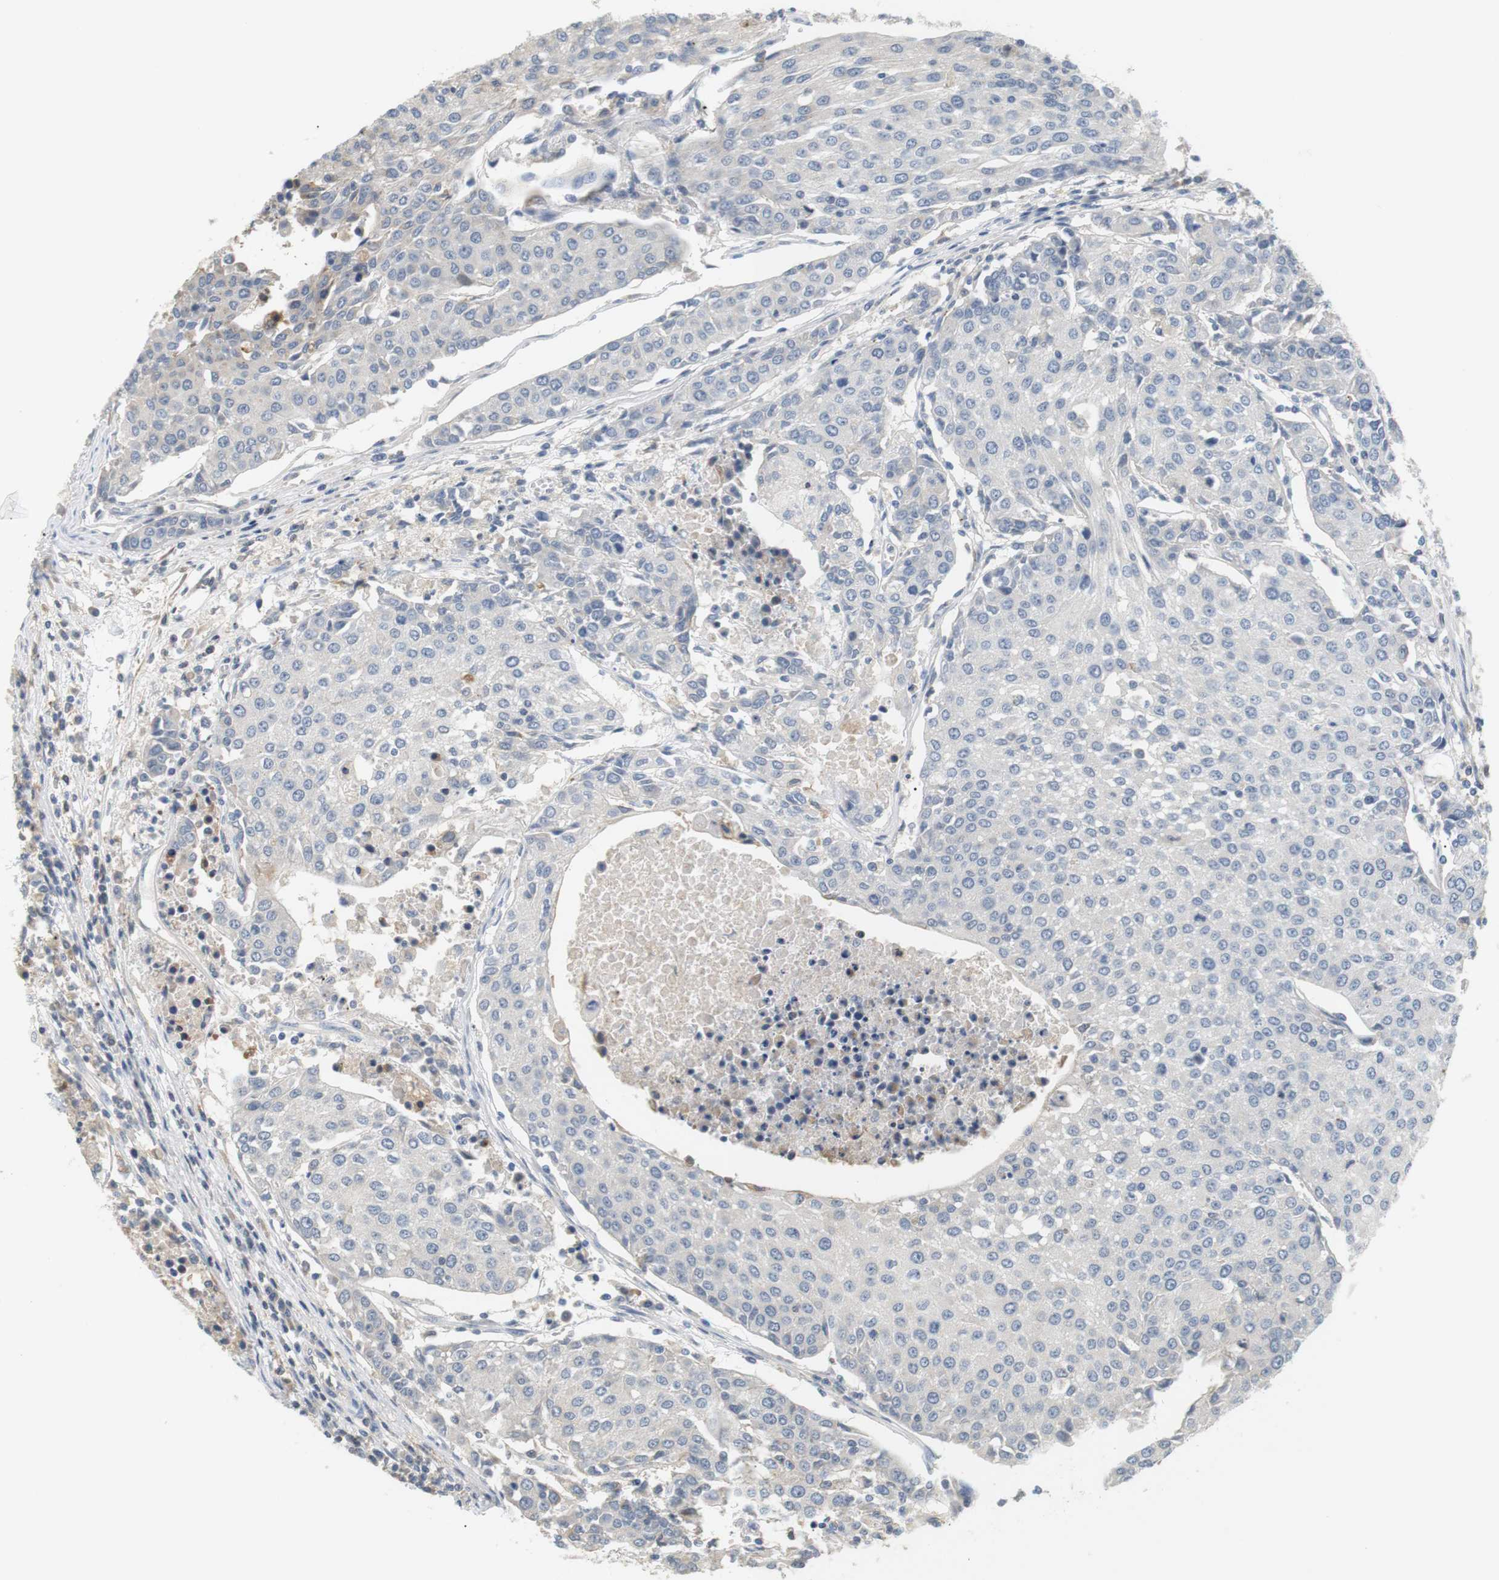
{"staining": {"intensity": "negative", "quantity": "none", "location": "none"}, "tissue": "urothelial cancer", "cell_type": "Tumor cells", "image_type": "cancer", "snomed": [{"axis": "morphology", "description": "Urothelial carcinoma, High grade"}, {"axis": "topography", "description": "Urinary bladder"}], "caption": "The IHC histopathology image has no significant expression in tumor cells of urothelial cancer tissue.", "gene": "P2RY1", "patient": {"sex": "female", "age": 85}}